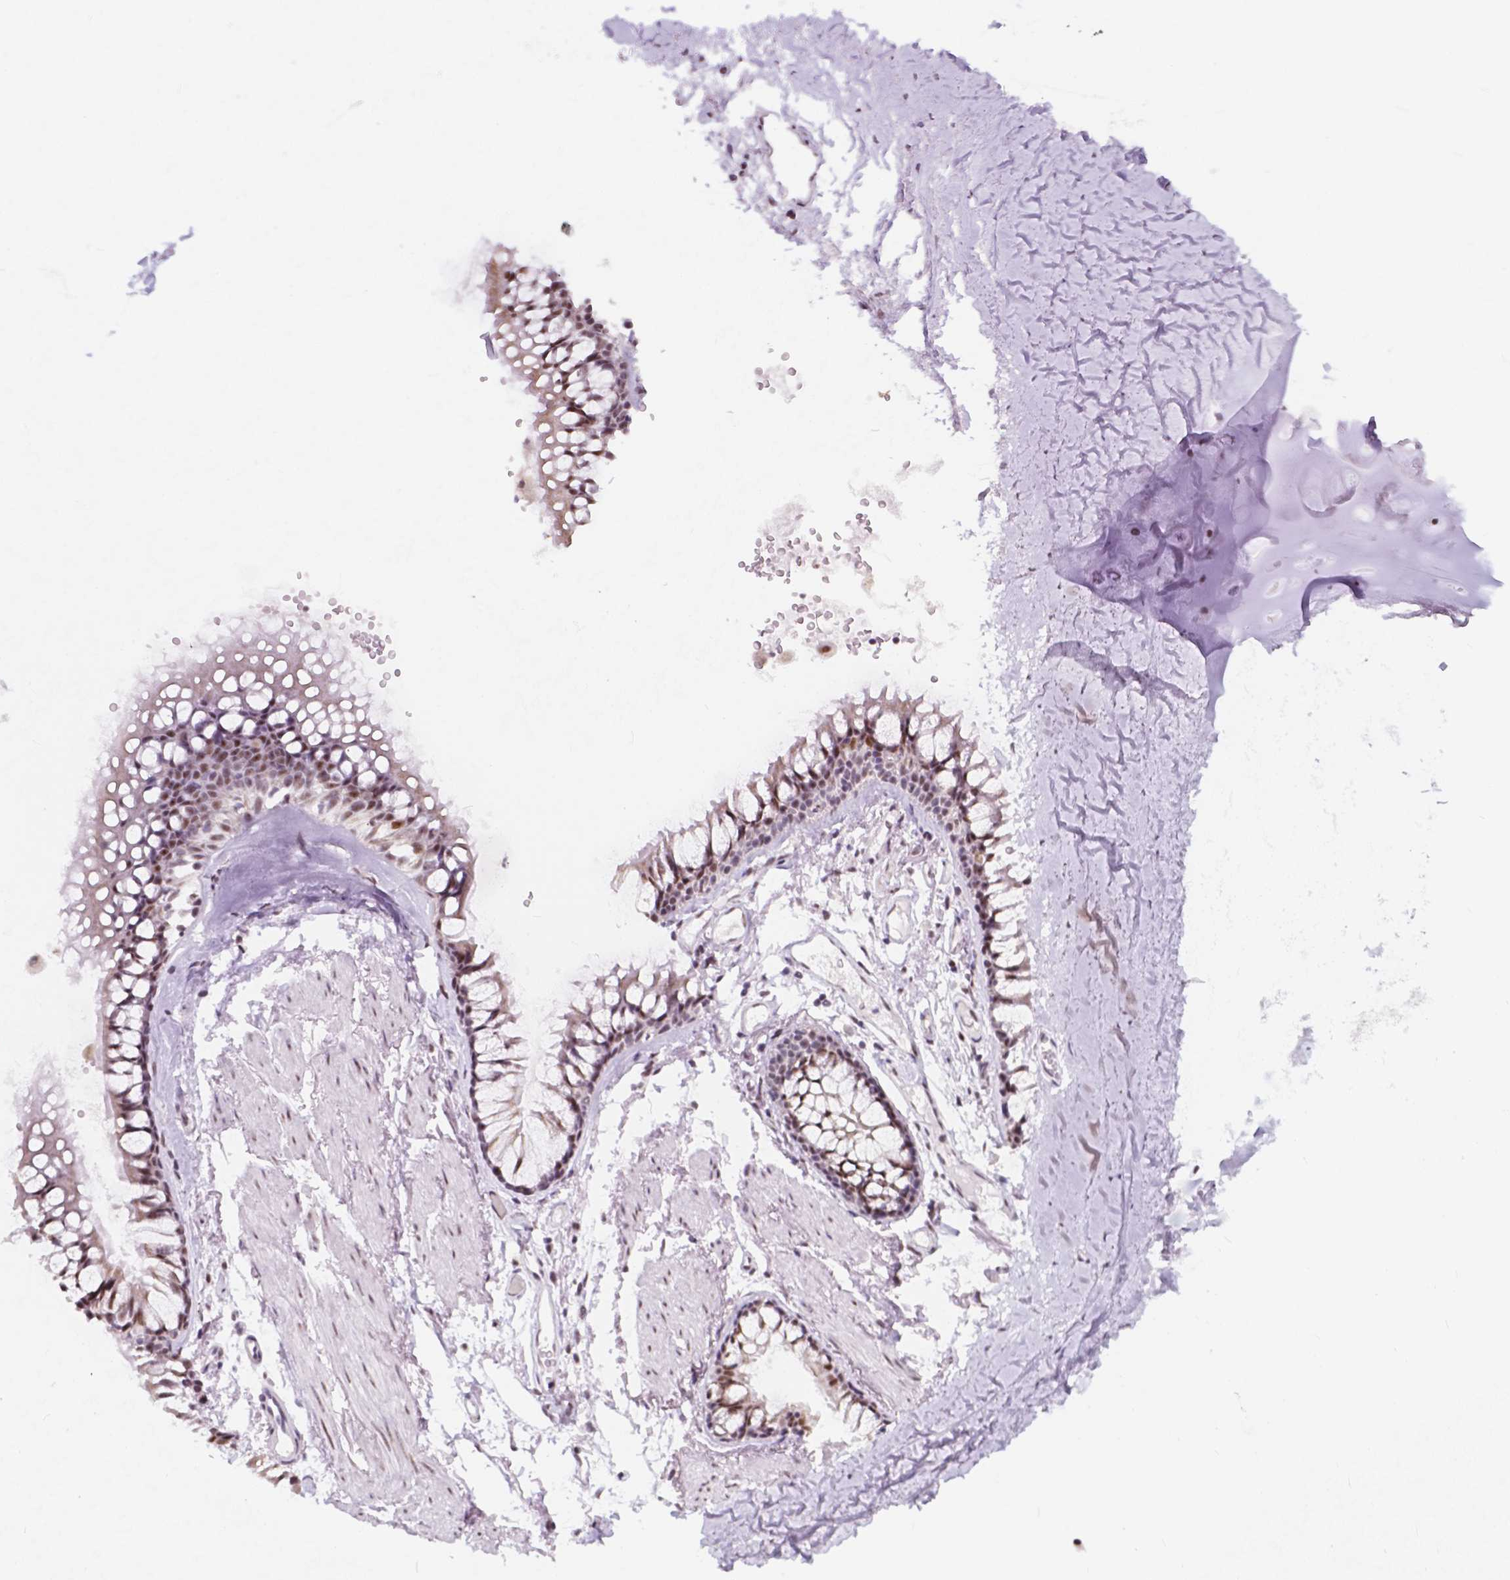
{"staining": {"intensity": "weak", "quantity": "25%-75%", "location": "nuclear"}, "tissue": "soft tissue", "cell_type": "Chondrocytes", "image_type": "normal", "snomed": [{"axis": "morphology", "description": "Normal tissue, NOS"}, {"axis": "topography", "description": "Cartilage tissue"}, {"axis": "topography", "description": "Bronchus"}], "caption": "DAB (3,3'-diaminobenzidine) immunohistochemical staining of benign human soft tissue demonstrates weak nuclear protein positivity in about 25%-75% of chondrocytes.", "gene": "BCAS2", "patient": {"sex": "female", "age": 79}}